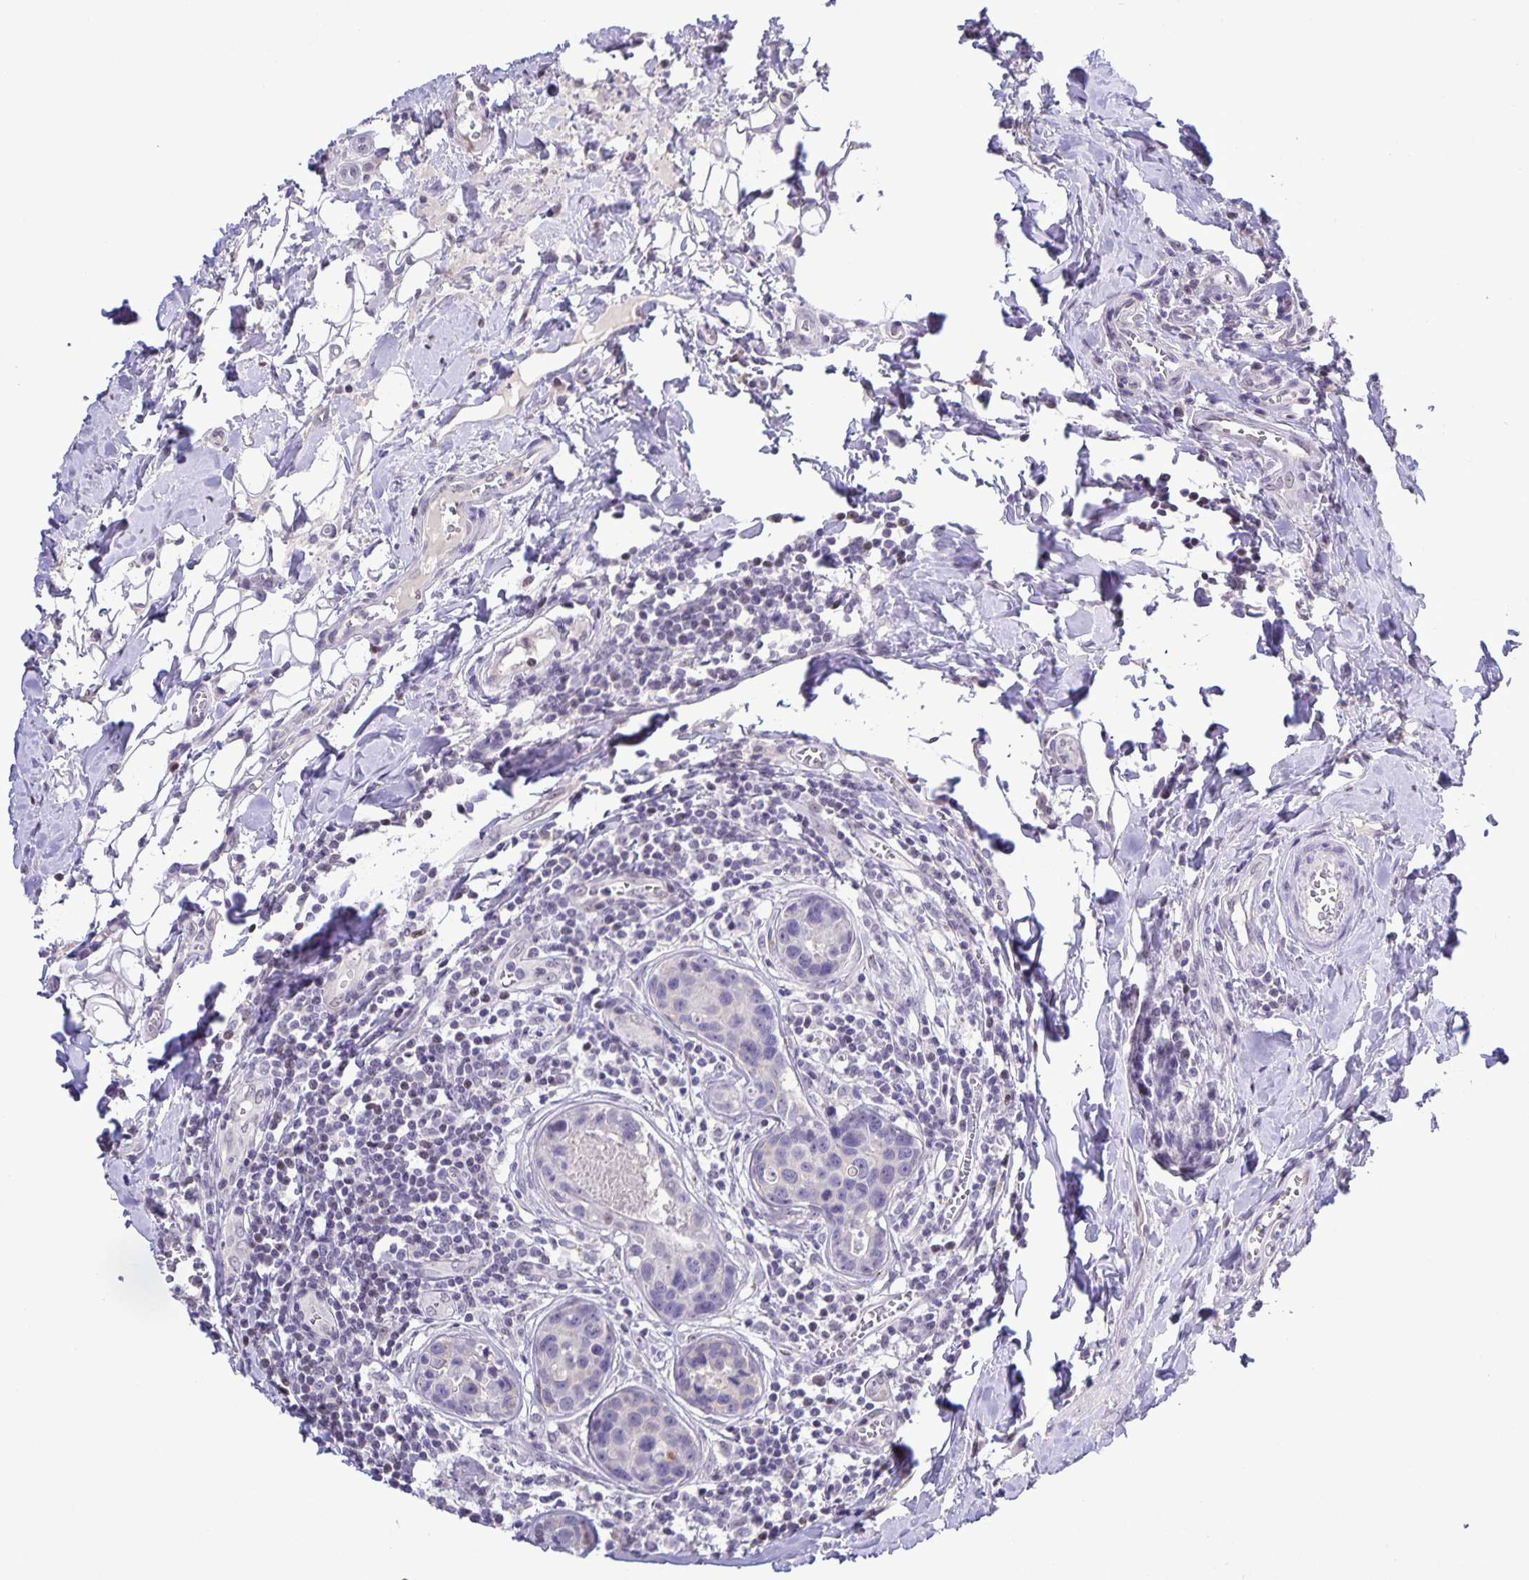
{"staining": {"intensity": "negative", "quantity": "none", "location": "none"}, "tissue": "breast cancer", "cell_type": "Tumor cells", "image_type": "cancer", "snomed": [{"axis": "morphology", "description": "Duct carcinoma"}, {"axis": "topography", "description": "Breast"}], "caption": "Immunohistochemistry histopathology image of intraductal carcinoma (breast) stained for a protein (brown), which demonstrates no staining in tumor cells.", "gene": "ONECUT2", "patient": {"sex": "female", "age": 24}}